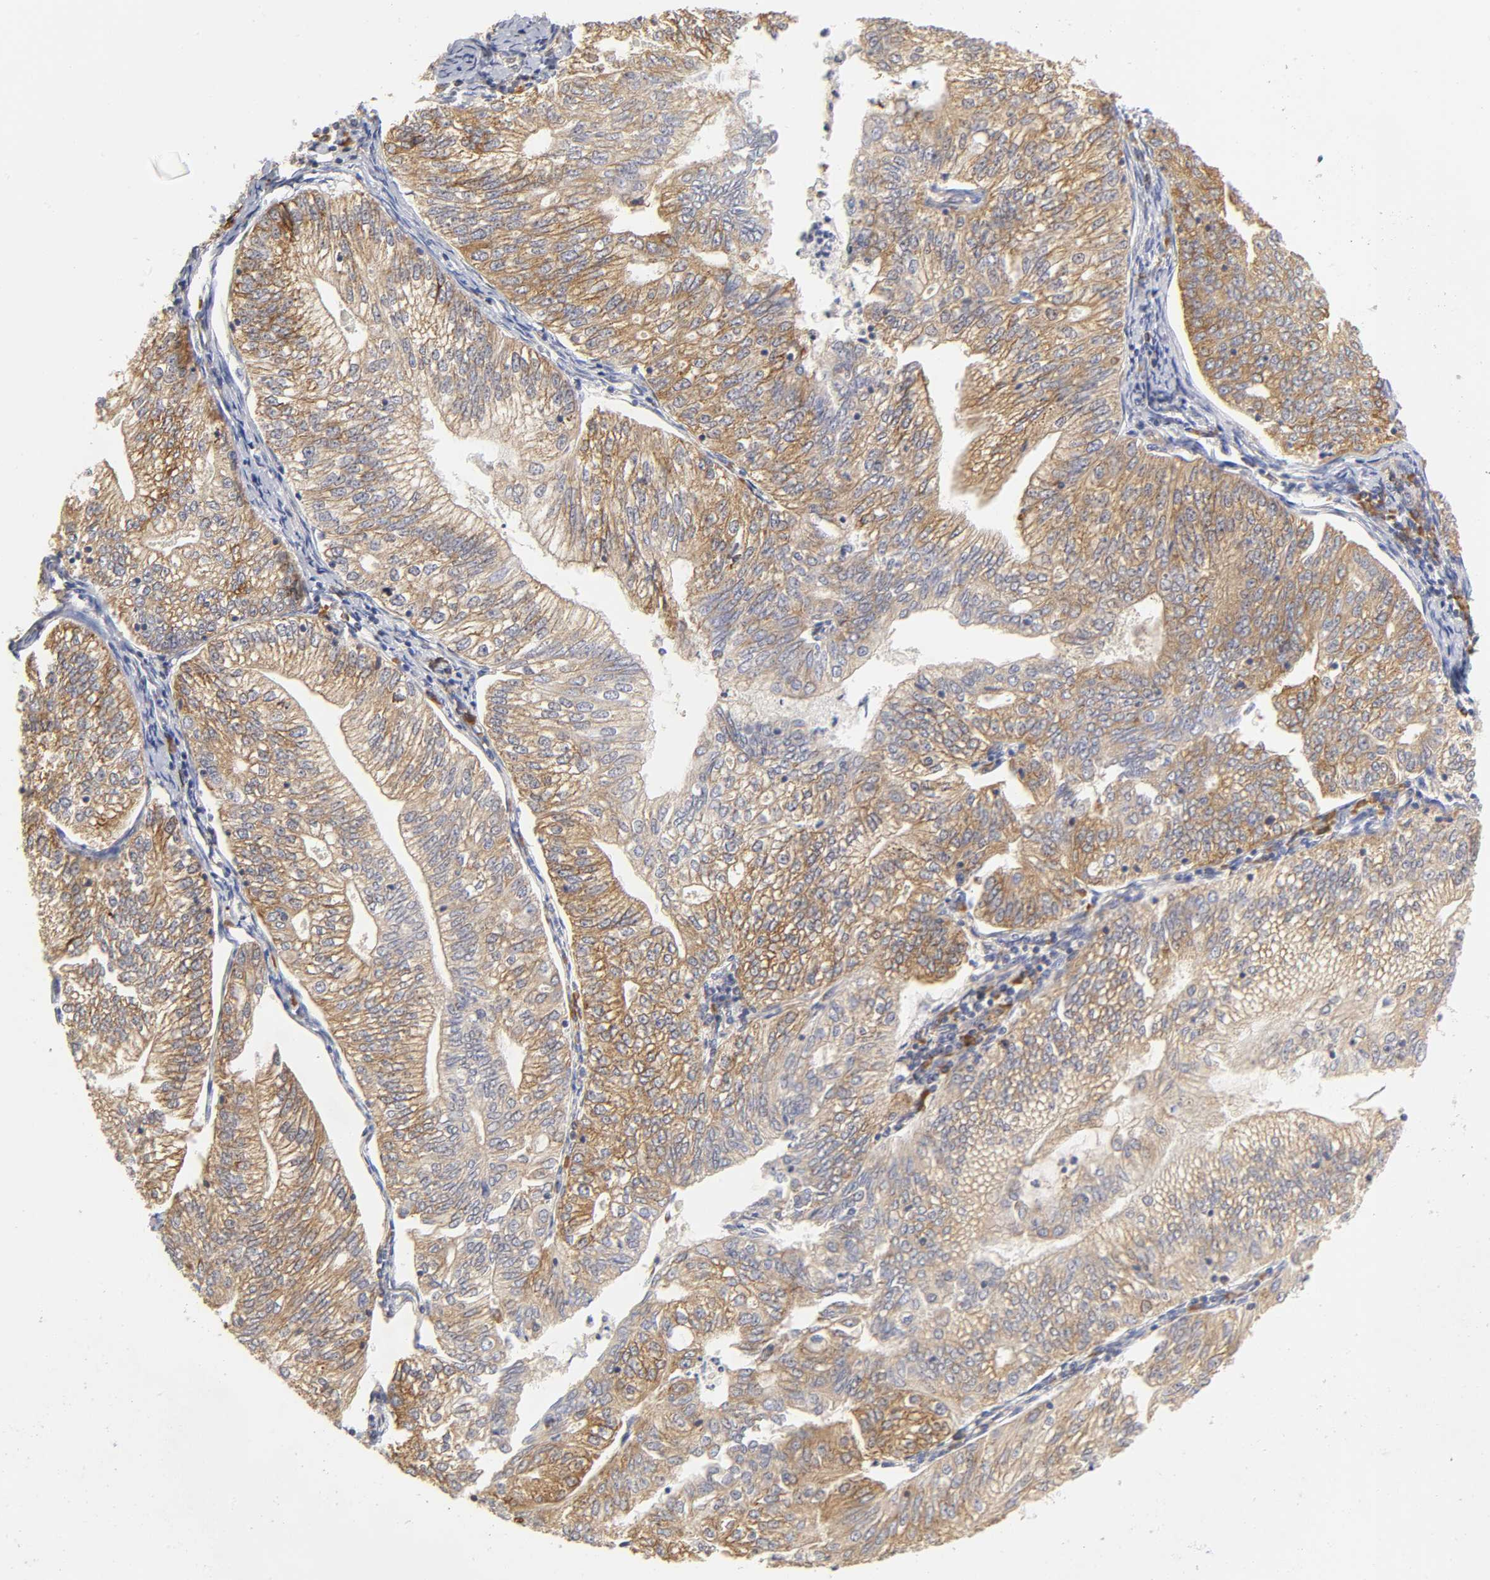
{"staining": {"intensity": "moderate", "quantity": ">75%", "location": "cytoplasmic/membranous"}, "tissue": "endometrial cancer", "cell_type": "Tumor cells", "image_type": "cancer", "snomed": [{"axis": "morphology", "description": "Adenocarcinoma, NOS"}, {"axis": "topography", "description": "Endometrium"}], "caption": "Human endometrial cancer (adenocarcinoma) stained for a protein (brown) exhibits moderate cytoplasmic/membranous positive staining in about >75% of tumor cells.", "gene": "RPL14", "patient": {"sex": "female", "age": 69}}